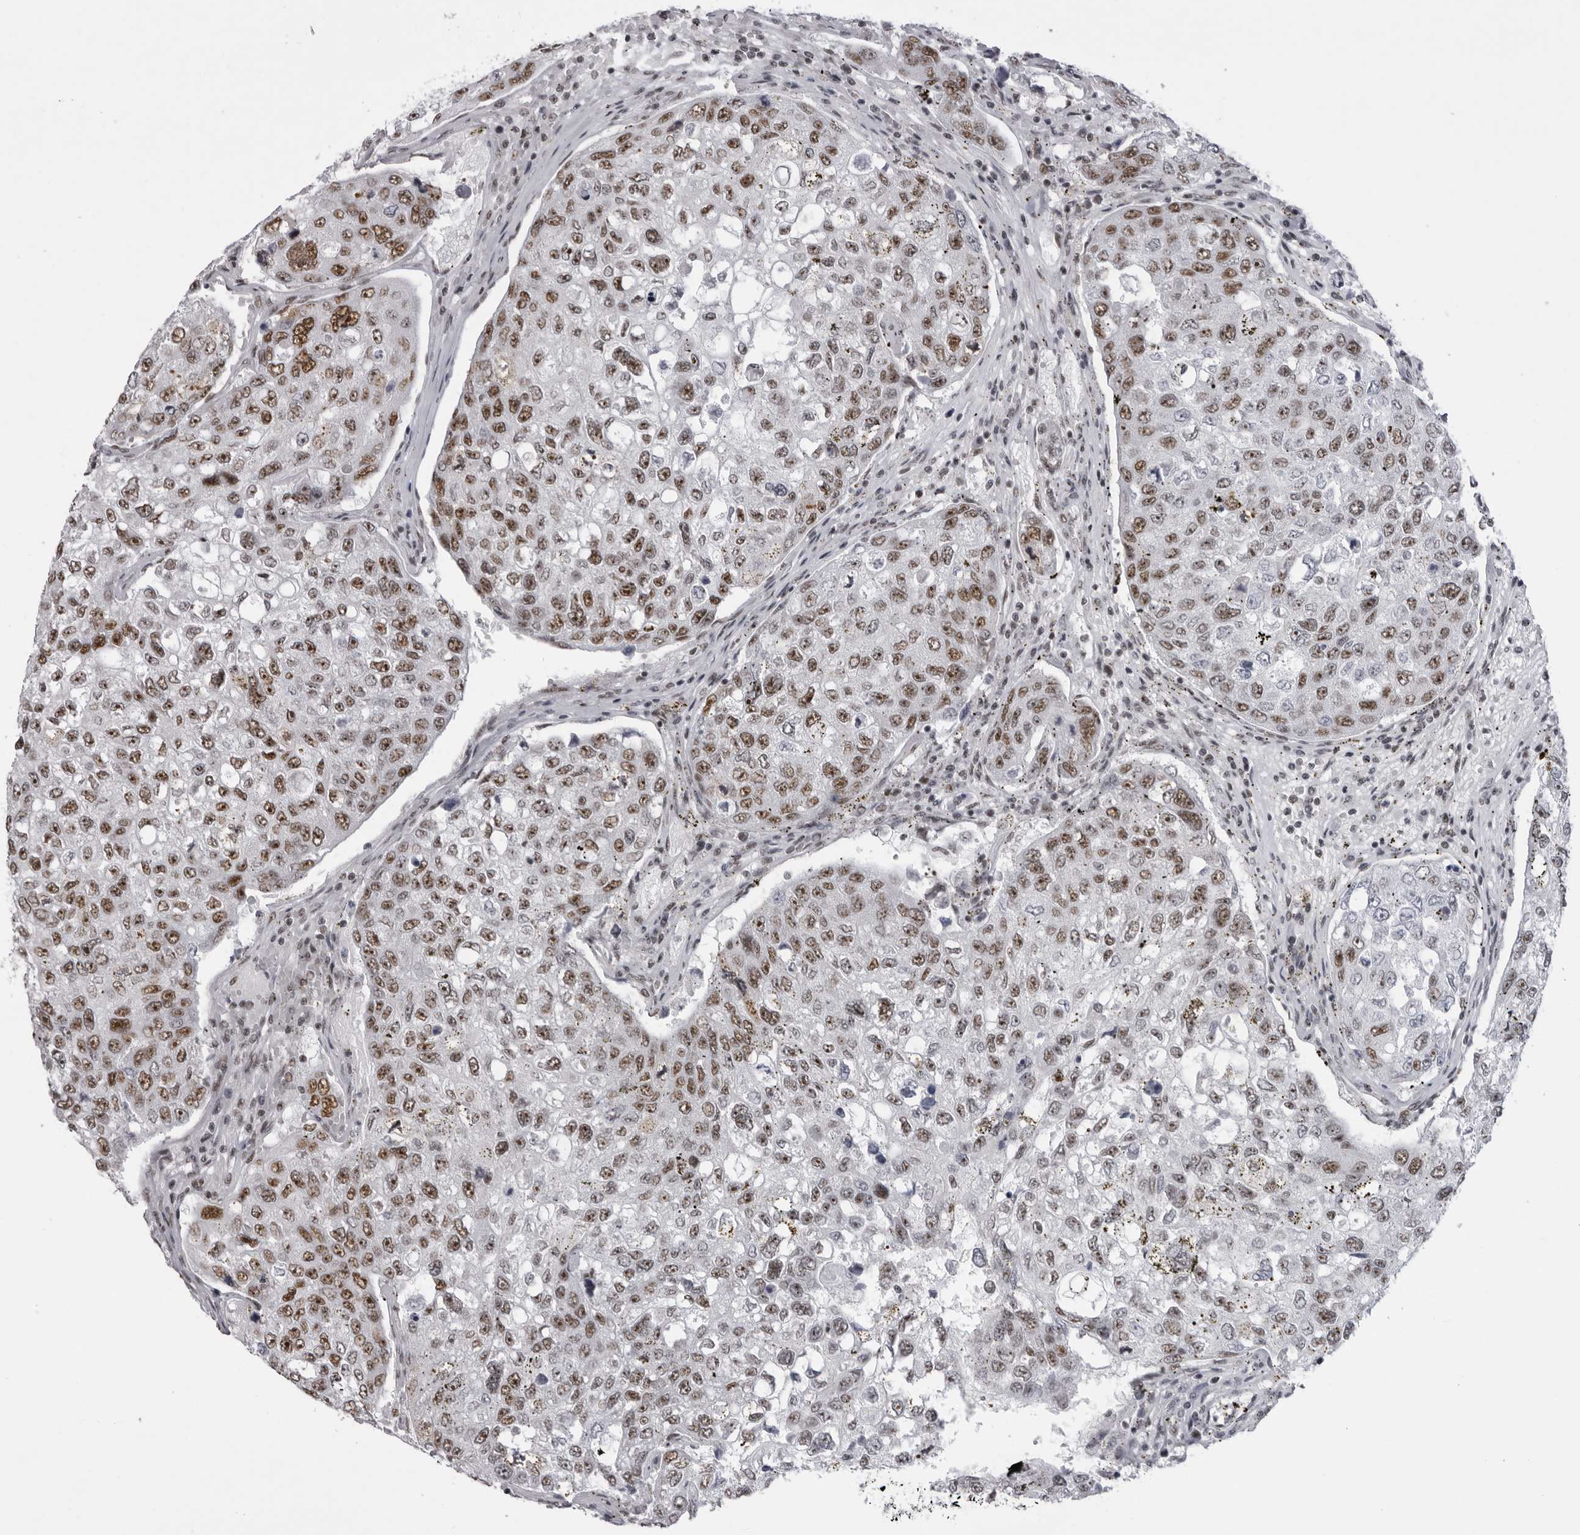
{"staining": {"intensity": "moderate", "quantity": ">75%", "location": "nuclear"}, "tissue": "urothelial cancer", "cell_type": "Tumor cells", "image_type": "cancer", "snomed": [{"axis": "morphology", "description": "Urothelial carcinoma, High grade"}, {"axis": "topography", "description": "Lymph node"}, {"axis": "topography", "description": "Urinary bladder"}], "caption": "Brown immunohistochemical staining in urothelial cancer demonstrates moderate nuclear expression in approximately >75% of tumor cells. The staining was performed using DAB (3,3'-diaminobenzidine), with brown indicating positive protein expression. Nuclei are stained blue with hematoxylin.", "gene": "DHX9", "patient": {"sex": "male", "age": 51}}